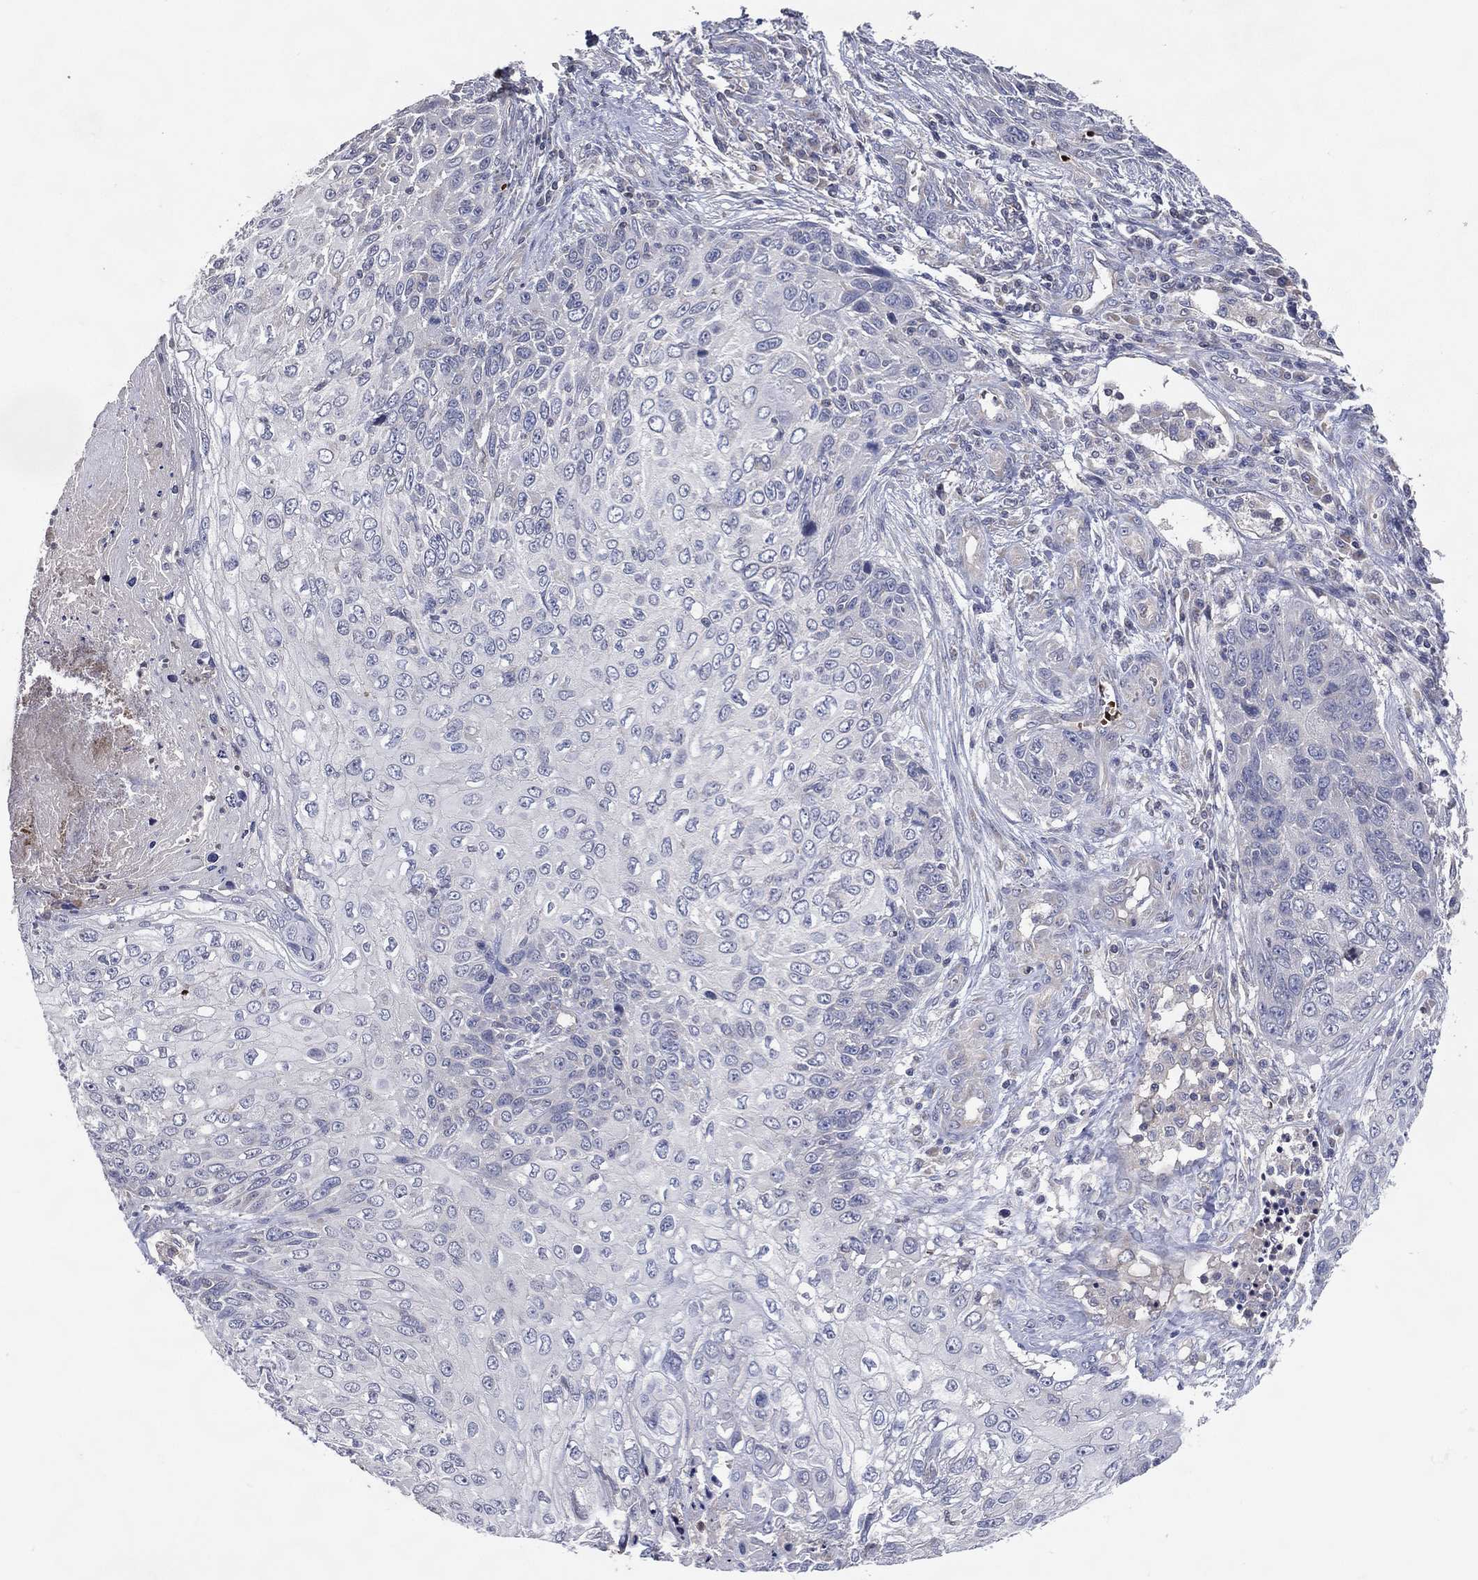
{"staining": {"intensity": "negative", "quantity": "none", "location": "none"}, "tissue": "skin cancer", "cell_type": "Tumor cells", "image_type": "cancer", "snomed": [{"axis": "morphology", "description": "Squamous cell carcinoma, NOS"}, {"axis": "topography", "description": "Skin"}], "caption": "Image shows no protein staining in tumor cells of skin cancer (squamous cell carcinoma) tissue.", "gene": "DNAH7", "patient": {"sex": "male", "age": 92}}